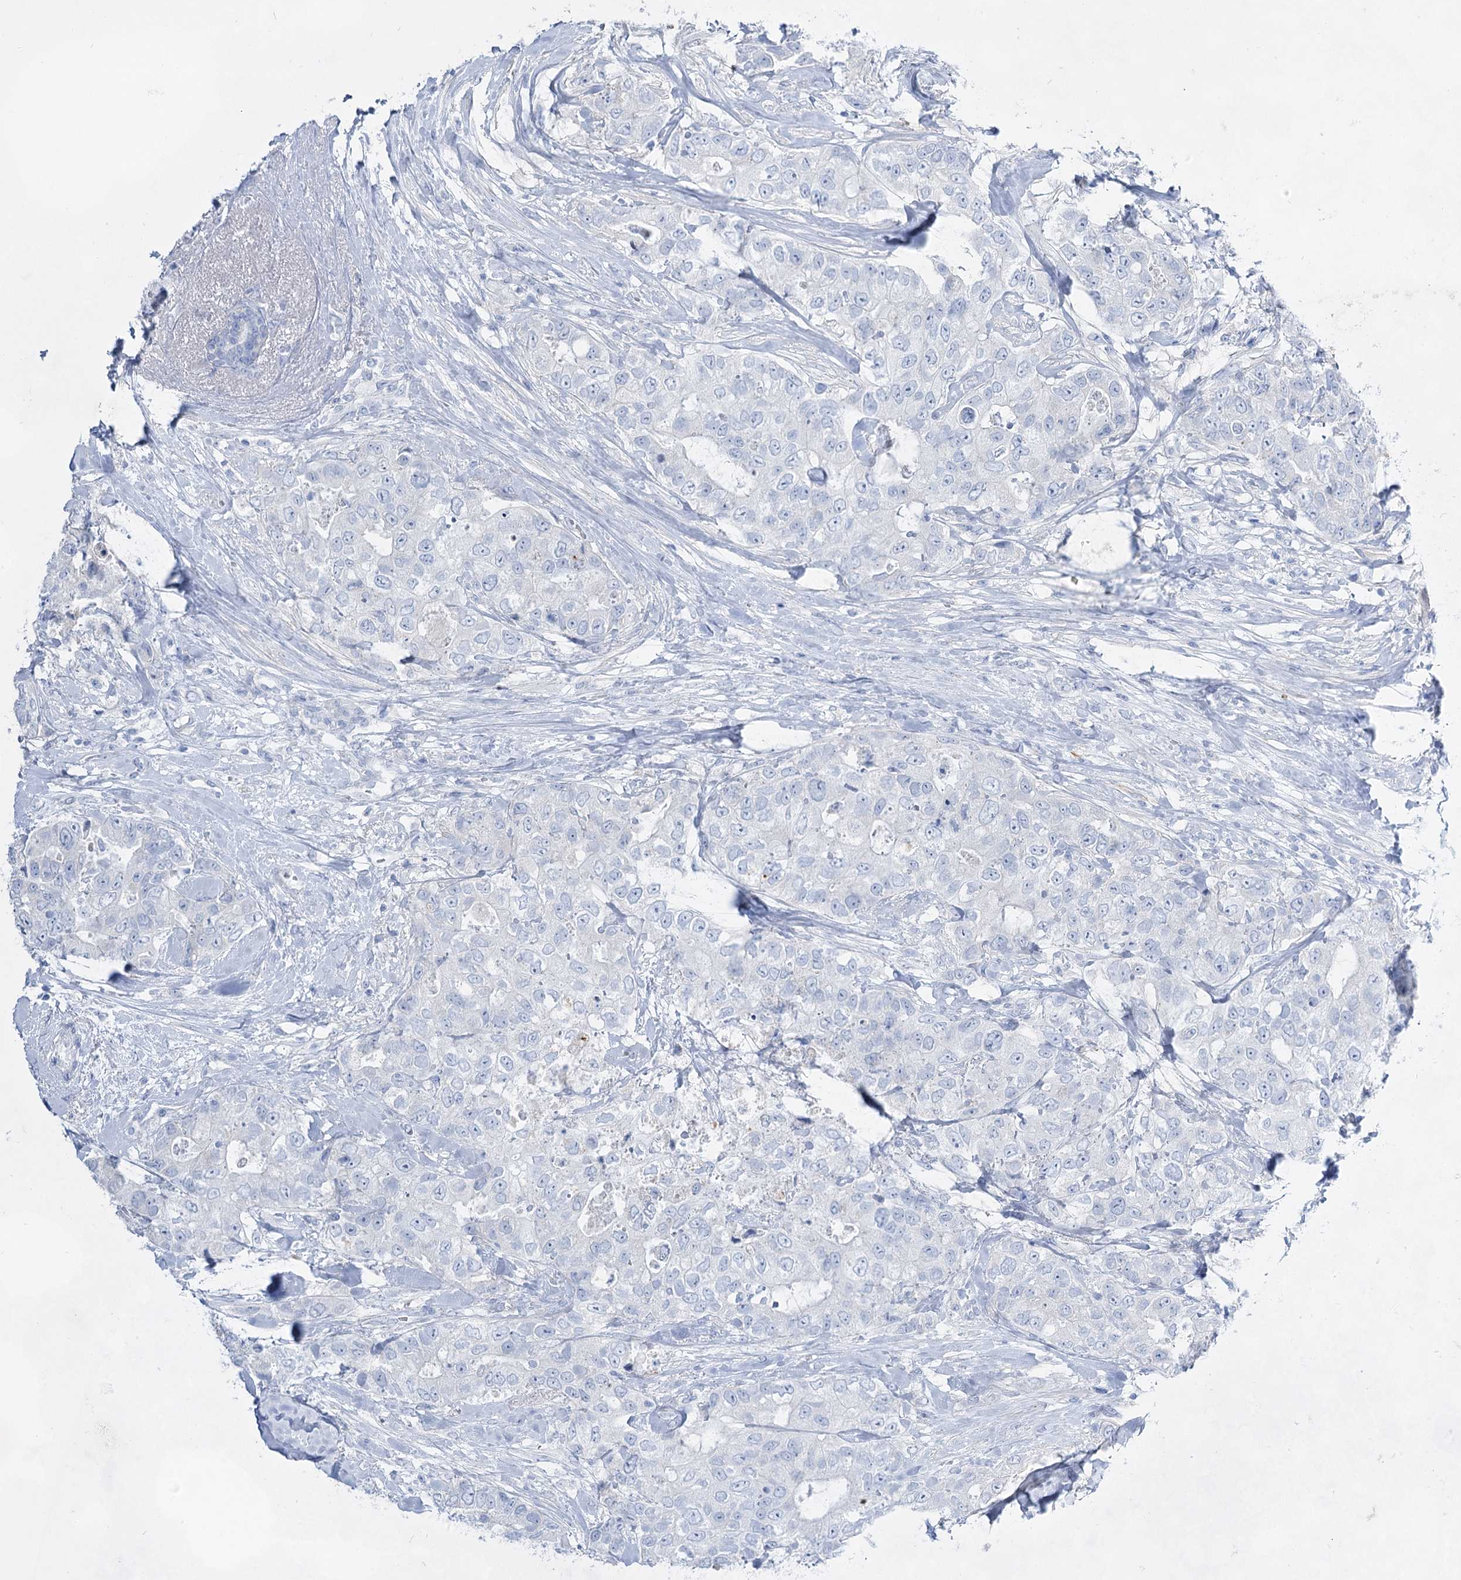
{"staining": {"intensity": "negative", "quantity": "none", "location": "none"}, "tissue": "breast cancer", "cell_type": "Tumor cells", "image_type": "cancer", "snomed": [{"axis": "morphology", "description": "Duct carcinoma"}, {"axis": "topography", "description": "Breast"}], "caption": "Tumor cells are negative for brown protein staining in breast intraductal carcinoma.", "gene": "ACRV1", "patient": {"sex": "female", "age": 62}}